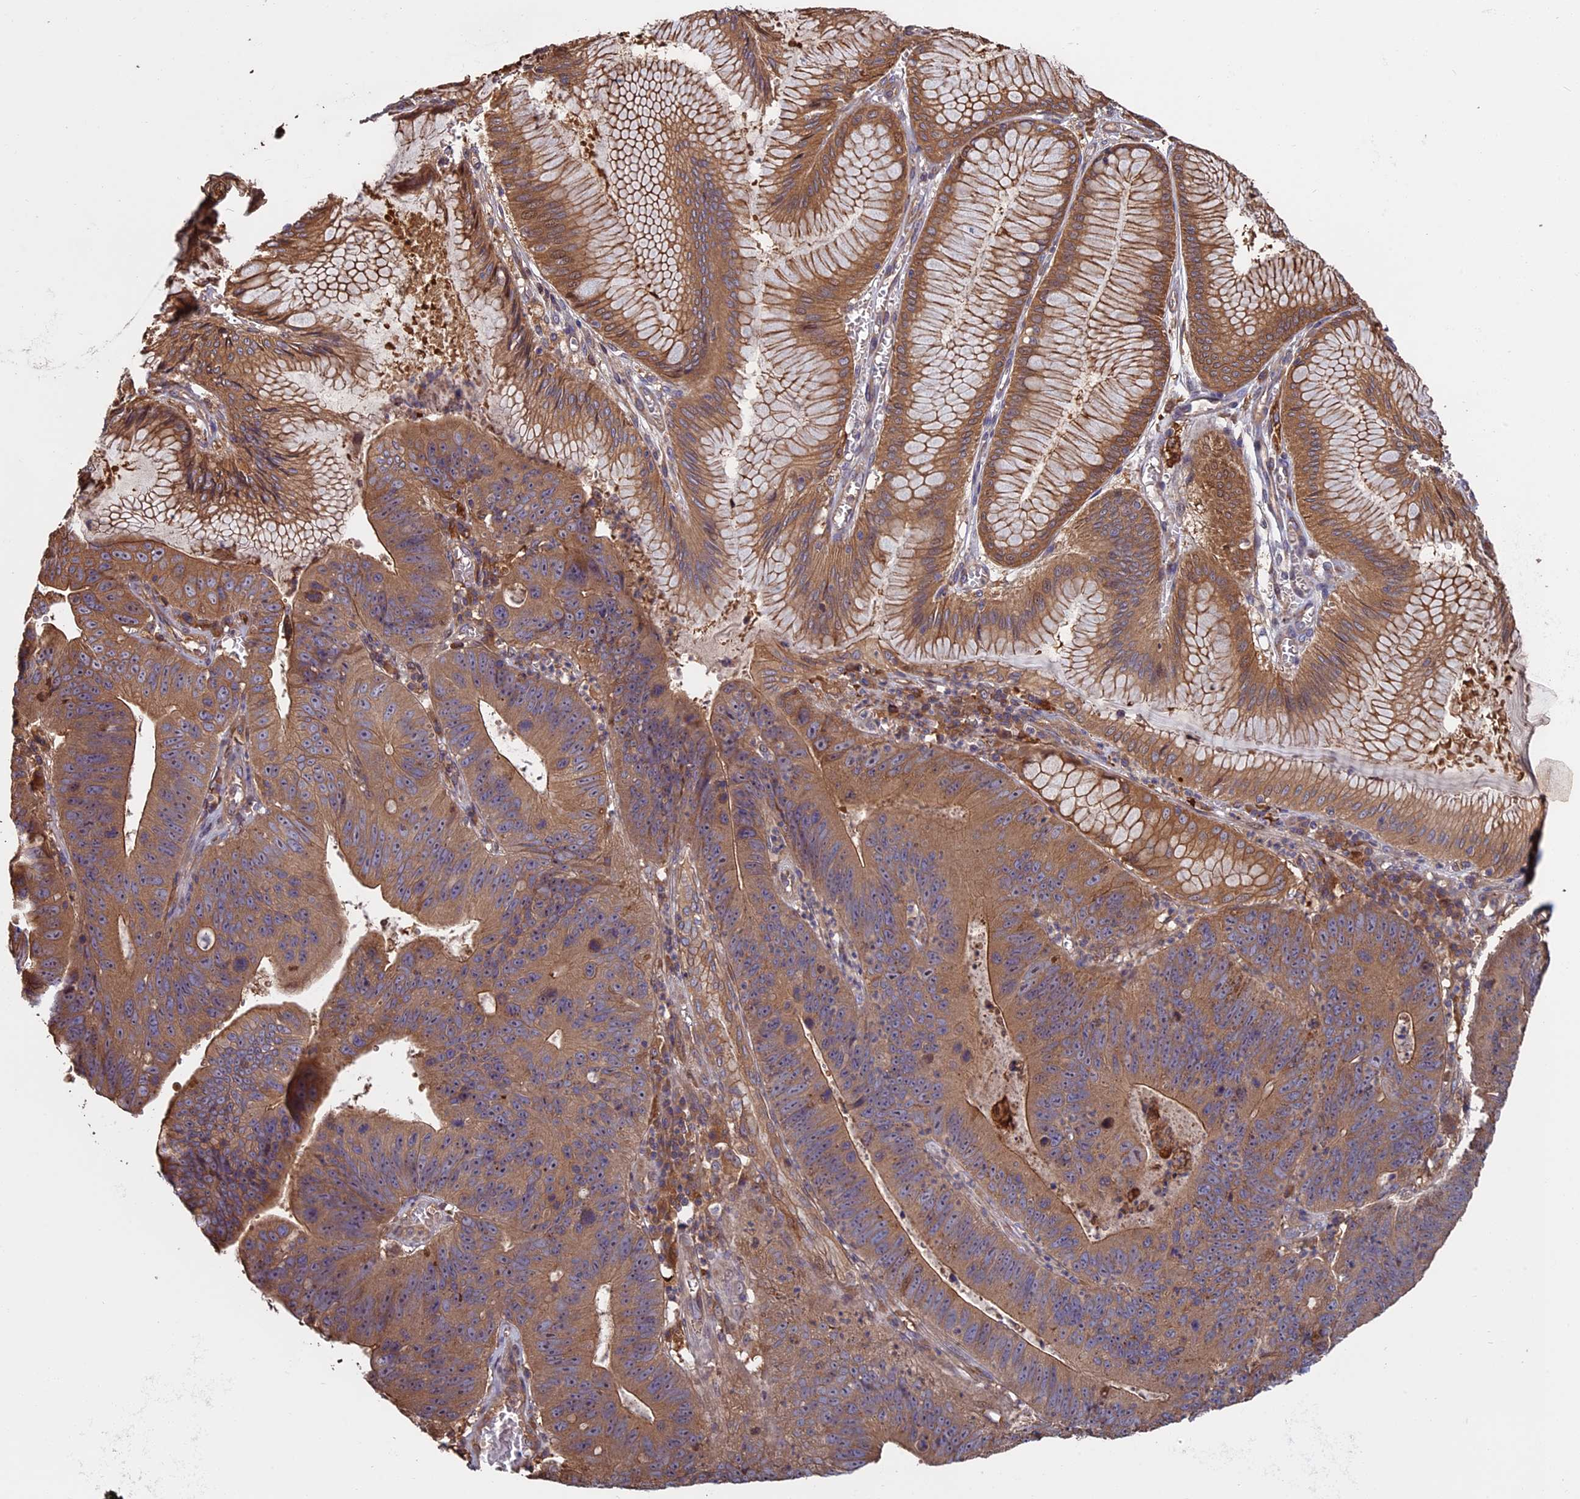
{"staining": {"intensity": "moderate", "quantity": ">75%", "location": "cytoplasmic/membranous"}, "tissue": "stomach cancer", "cell_type": "Tumor cells", "image_type": "cancer", "snomed": [{"axis": "morphology", "description": "Adenocarcinoma, NOS"}, {"axis": "topography", "description": "Stomach"}], "caption": "Immunohistochemical staining of adenocarcinoma (stomach) exhibits medium levels of moderate cytoplasmic/membranous protein expression in approximately >75% of tumor cells.", "gene": "VWA3A", "patient": {"sex": "male", "age": 59}}